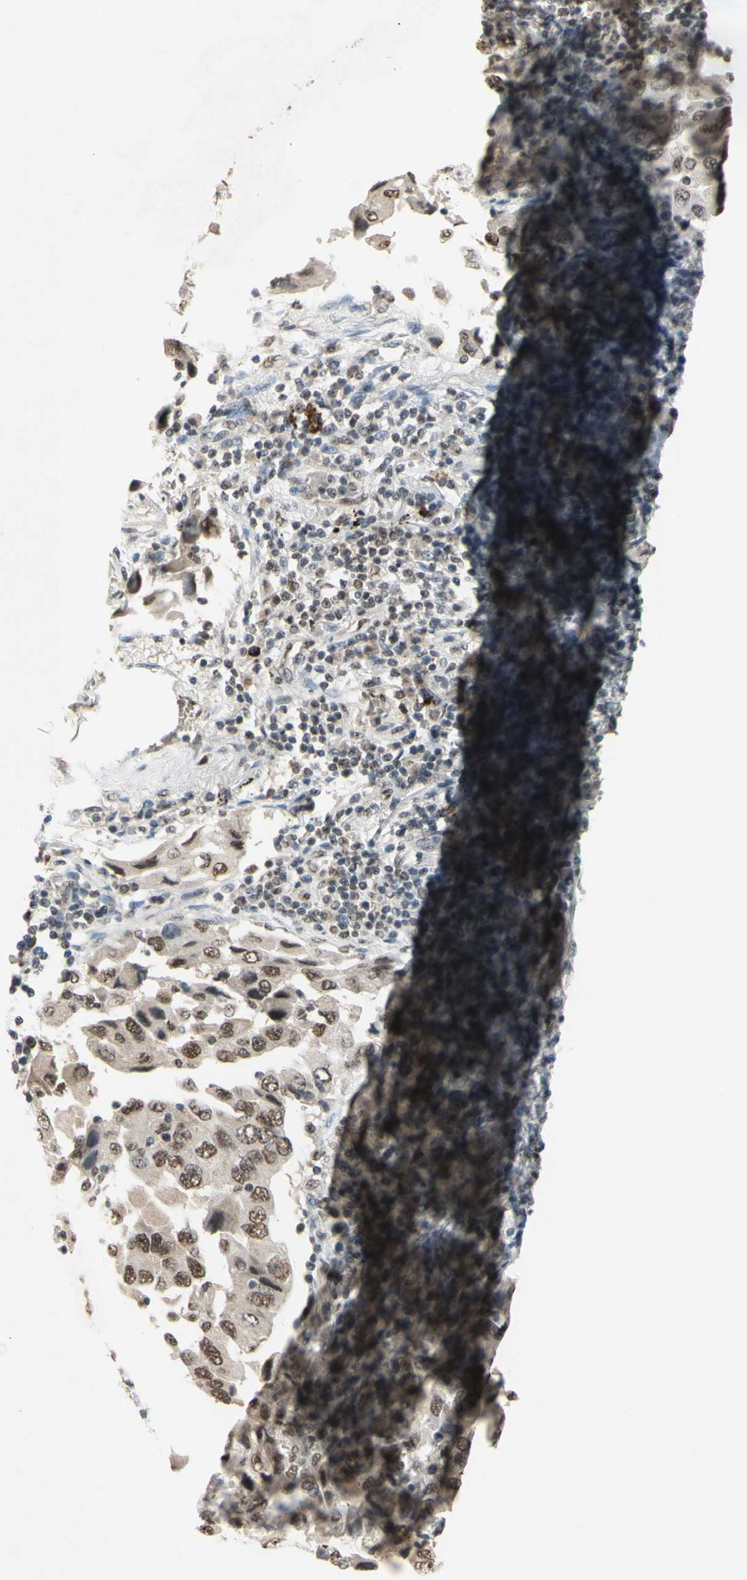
{"staining": {"intensity": "weak", "quantity": ">75%", "location": "nuclear"}, "tissue": "lung cancer", "cell_type": "Tumor cells", "image_type": "cancer", "snomed": [{"axis": "morphology", "description": "Adenocarcinoma, NOS"}, {"axis": "topography", "description": "Lung"}], "caption": "About >75% of tumor cells in human adenocarcinoma (lung) reveal weak nuclear protein staining as visualized by brown immunohistochemical staining.", "gene": "SFPQ", "patient": {"sex": "female", "age": 65}}